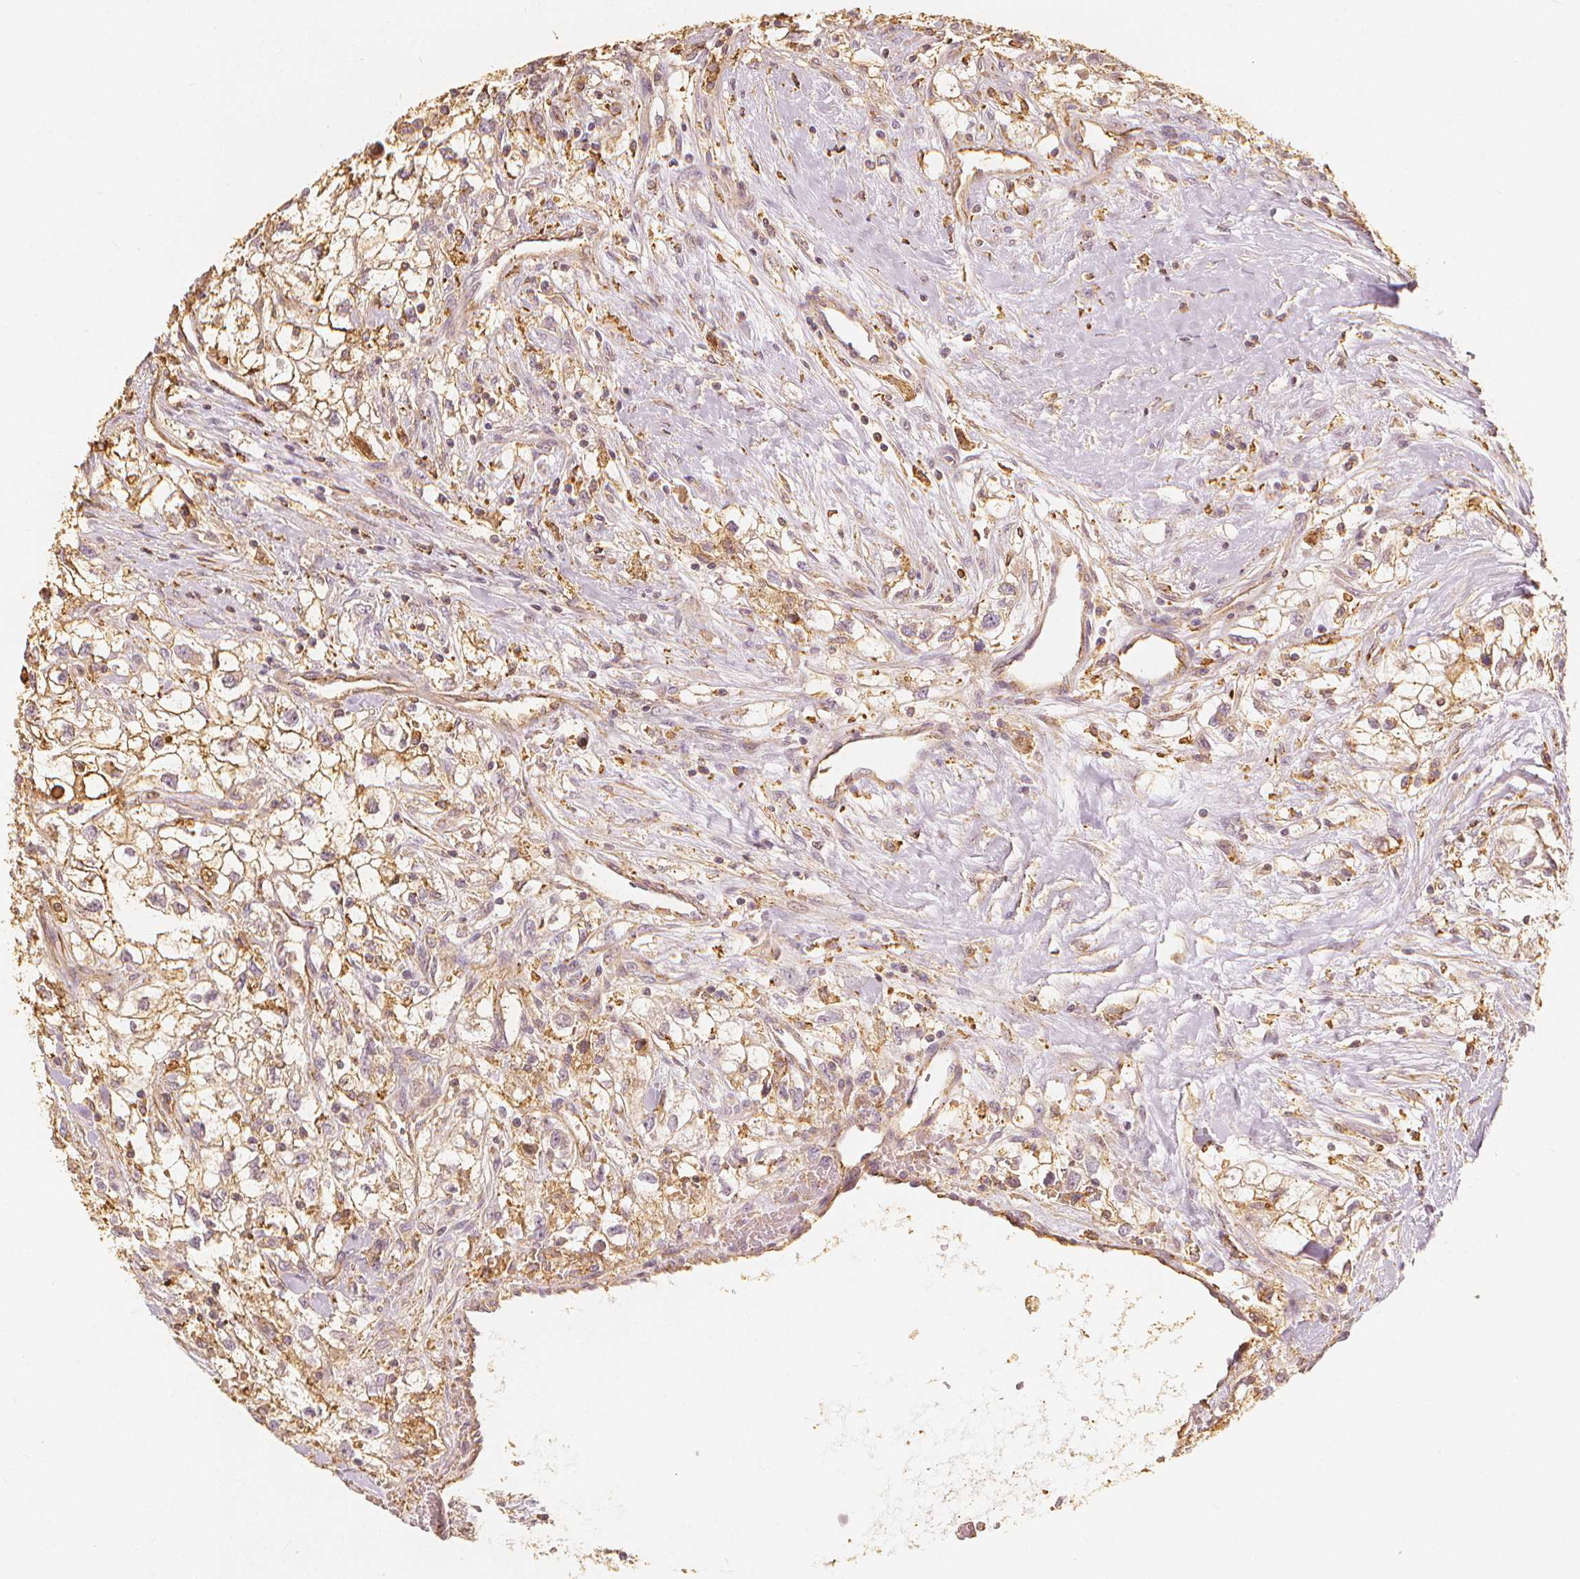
{"staining": {"intensity": "weak", "quantity": ">75%", "location": "cytoplasmic/membranous"}, "tissue": "renal cancer", "cell_type": "Tumor cells", "image_type": "cancer", "snomed": [{"axis": "morphology", "description": "Adenocarcinoma, NOS"}, {"axis": "topography", "description": "Kidney"}], "caption": "Immunohistochemical staining of human renal cancer demonstrates low levels of weak cytoplasmic/membranous protein positivity in about >75% of tumor cells.", "gene": "ARHGAP26", "patient": {"sex": "male", "age": 59}}